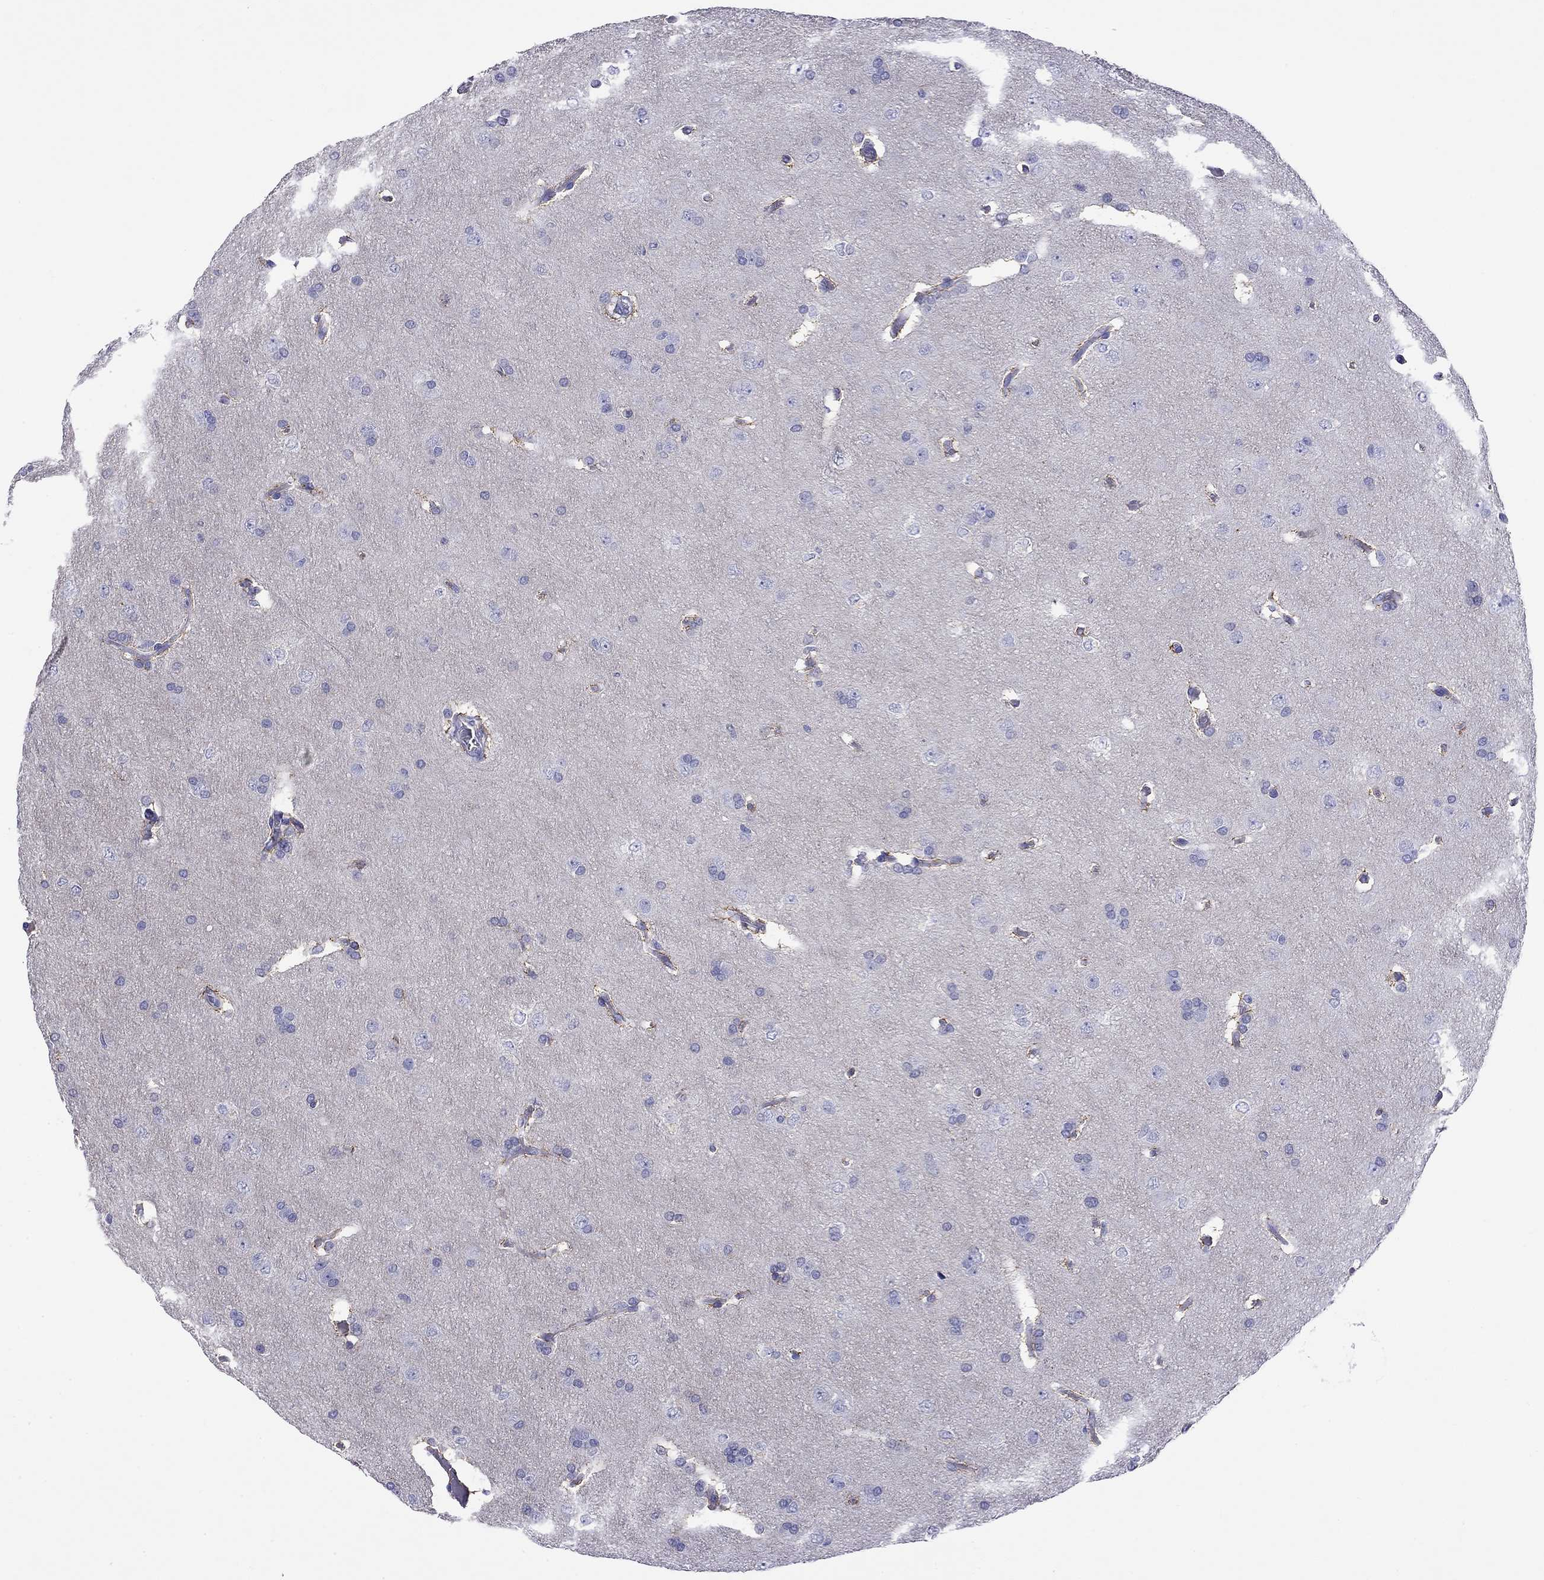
{"staining": {"intensity": "negative", "quantity": "none", "location": "none"}, "tissue": "glioma", "cell_type": "Tumor cells", "image_type": "cancer", "snomed": [{"axis": "morphology", "description": "Glioma, malignant, Low grade"}, {"axis": "topography", "description": "Brain"}], "caption": "High power microscopy photomicrograph of an IHC image of glioma, revealing no significant expression in tumor cells.", "gene": "KIAA2012", "patient": {"sex": "female", "age": 32}}